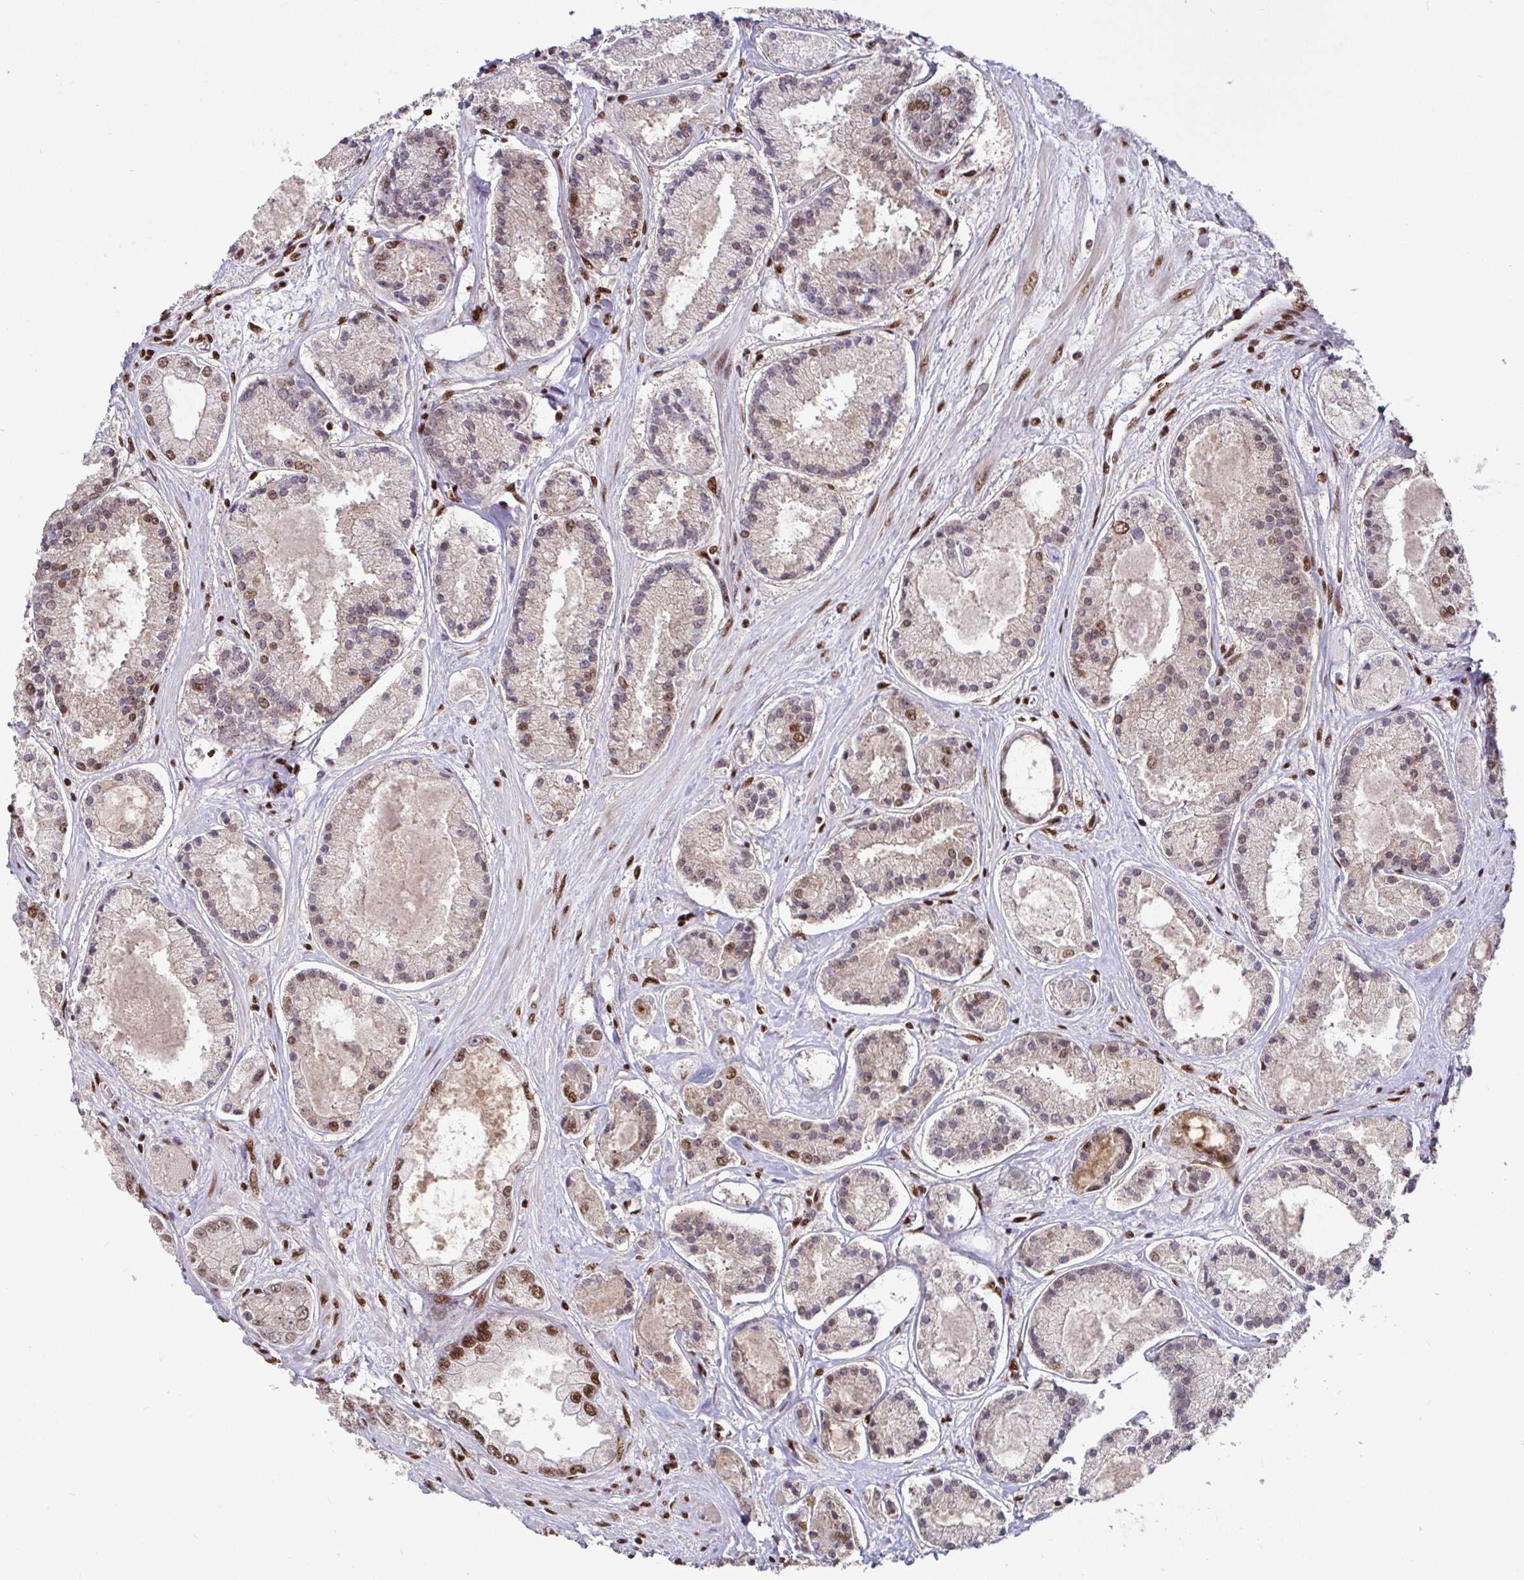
{"staining": {"intensity": "moderate", "quantity": "25%-75%", "location": "nuclear"}, "tissue": "prostate cancer", "cell_type": "Tumor cells", "image_type": "cancer", "snomed": [{"axis": "morphology", "description": "Adenocarcinoma, High grade"}, {"axis": "topography", "description": "Prostate"}], "caption": "The immunohistochemical stain shows moderate nuclear positivity in tumor cells of high-grade adenocarcinoma (prostate) tissue.", "gene": "SP3", "patient": {"sex": "male", "age": 67}}